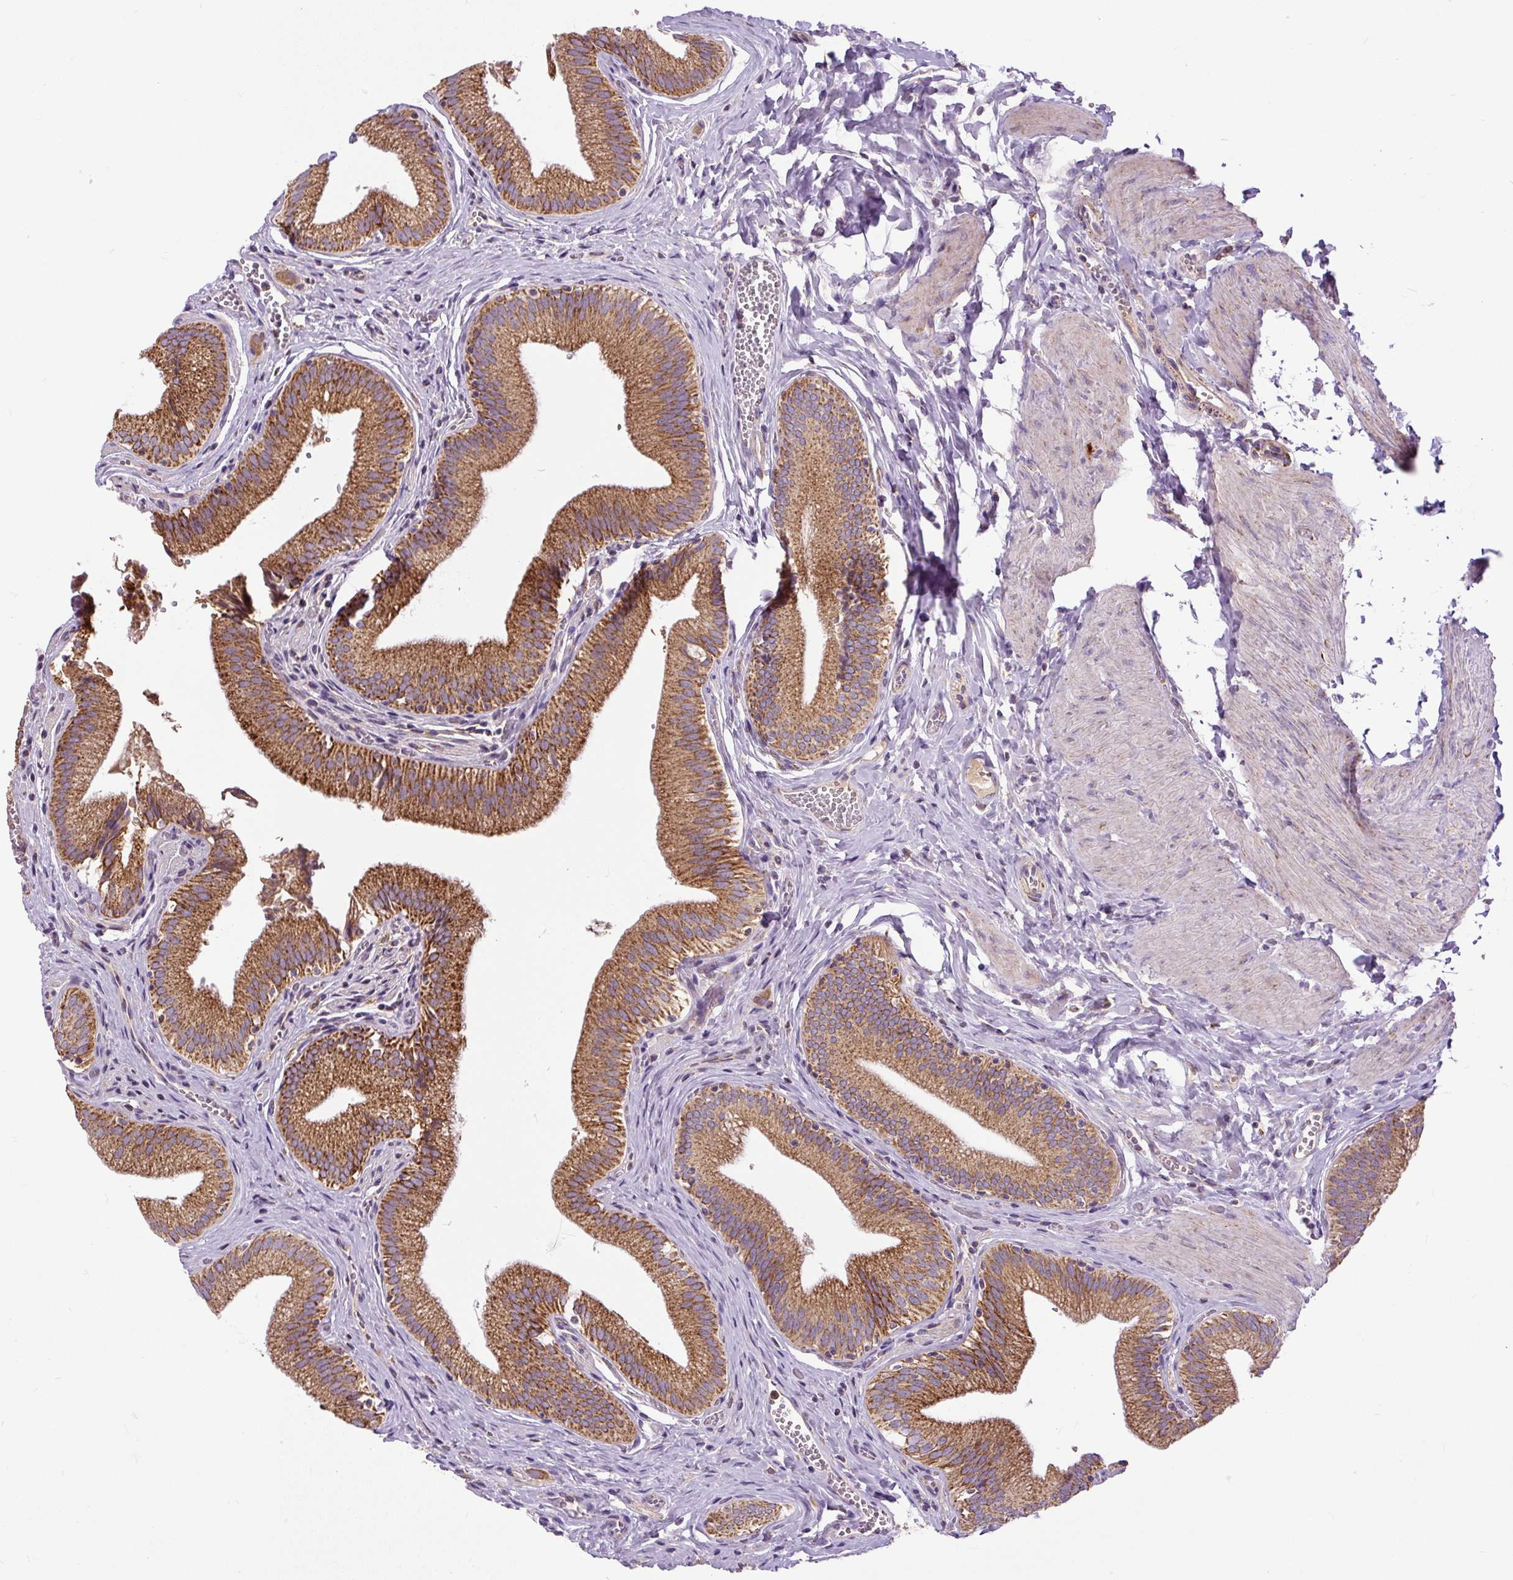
{"staining": {"intensity": "strong", "quantity": ">75%", "location": "cytoplasmic/membranous"}, "tissue": "gallbladder", "cell_type": "Glandular cells", "image_type": "normal", "snomed": [{"axis": "morphology", "description": "Normal tissue, NOS"}, {"axis": "topography", "description": "Gallbladder"}, {"axis": "topography", "description": "Peripheral nerve tissue"}], "caption": "Immunohistochemistry (IHC) photomicrograph of normal gallbladder stained for a protein (brown), which exhibits high levels of strong cytoplasmic/membranous positivity in about >75% of glandular cells.", "gene": "TM2D3", "patient": {"sex": "male", "age": 17}}